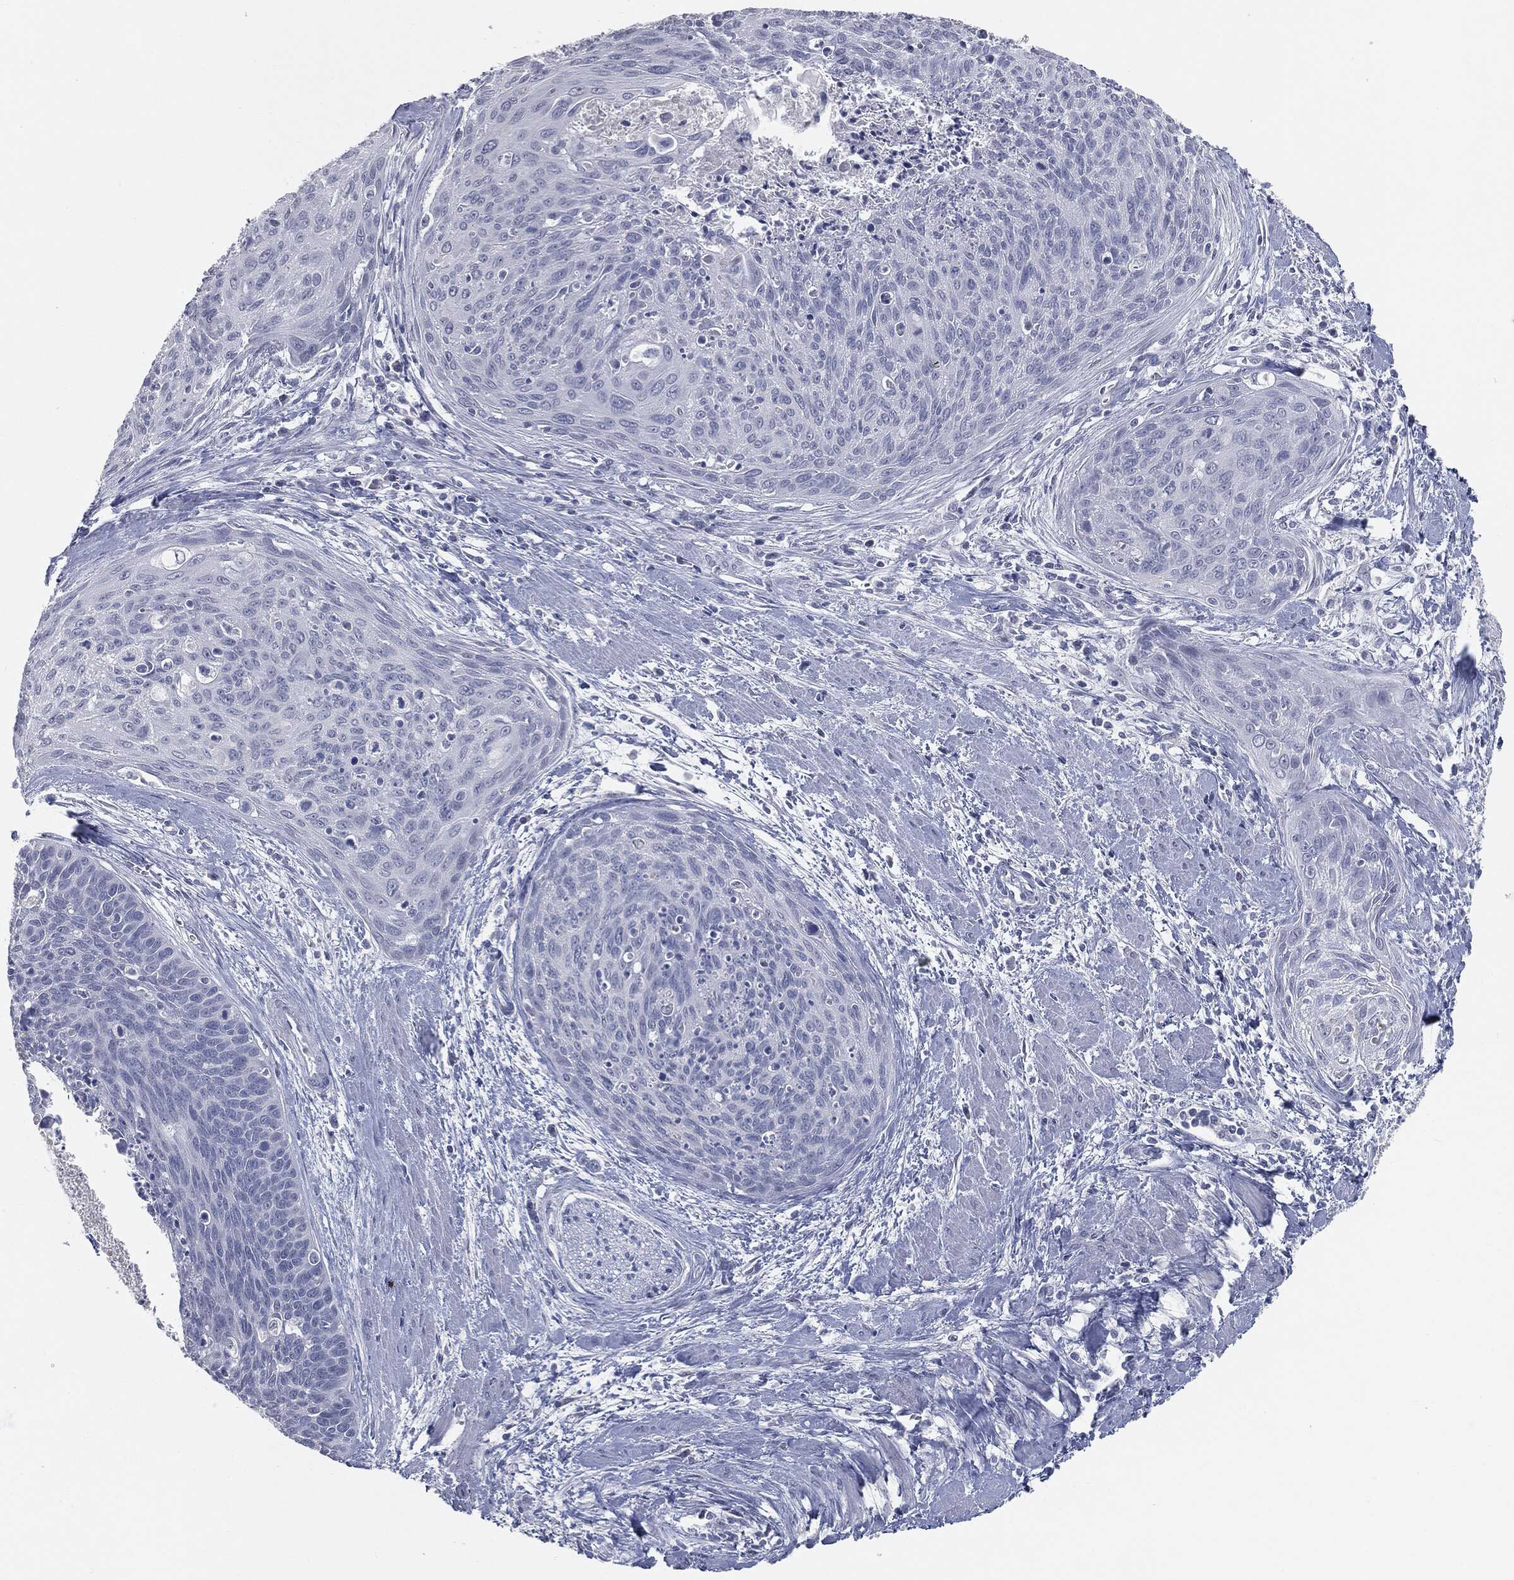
{"staining": {"intensity": "negative", "quantity": "none", "location": "none"}, "tissue": "cervical cancer", "cell_type": "Tumor cells", "image_type": "cancer", "snomed": [{"axis": "morphology", "description": "Squamous cell carcinoma, NOS"}, {"axis": "topography", "description": "Cervix"}], "caption": "Cervical cancer was stained to show a protein in brown. There is no significant expression in tumor cells.", "gene": "PRAME", "patient": {"sex": "female", "age": 55}}